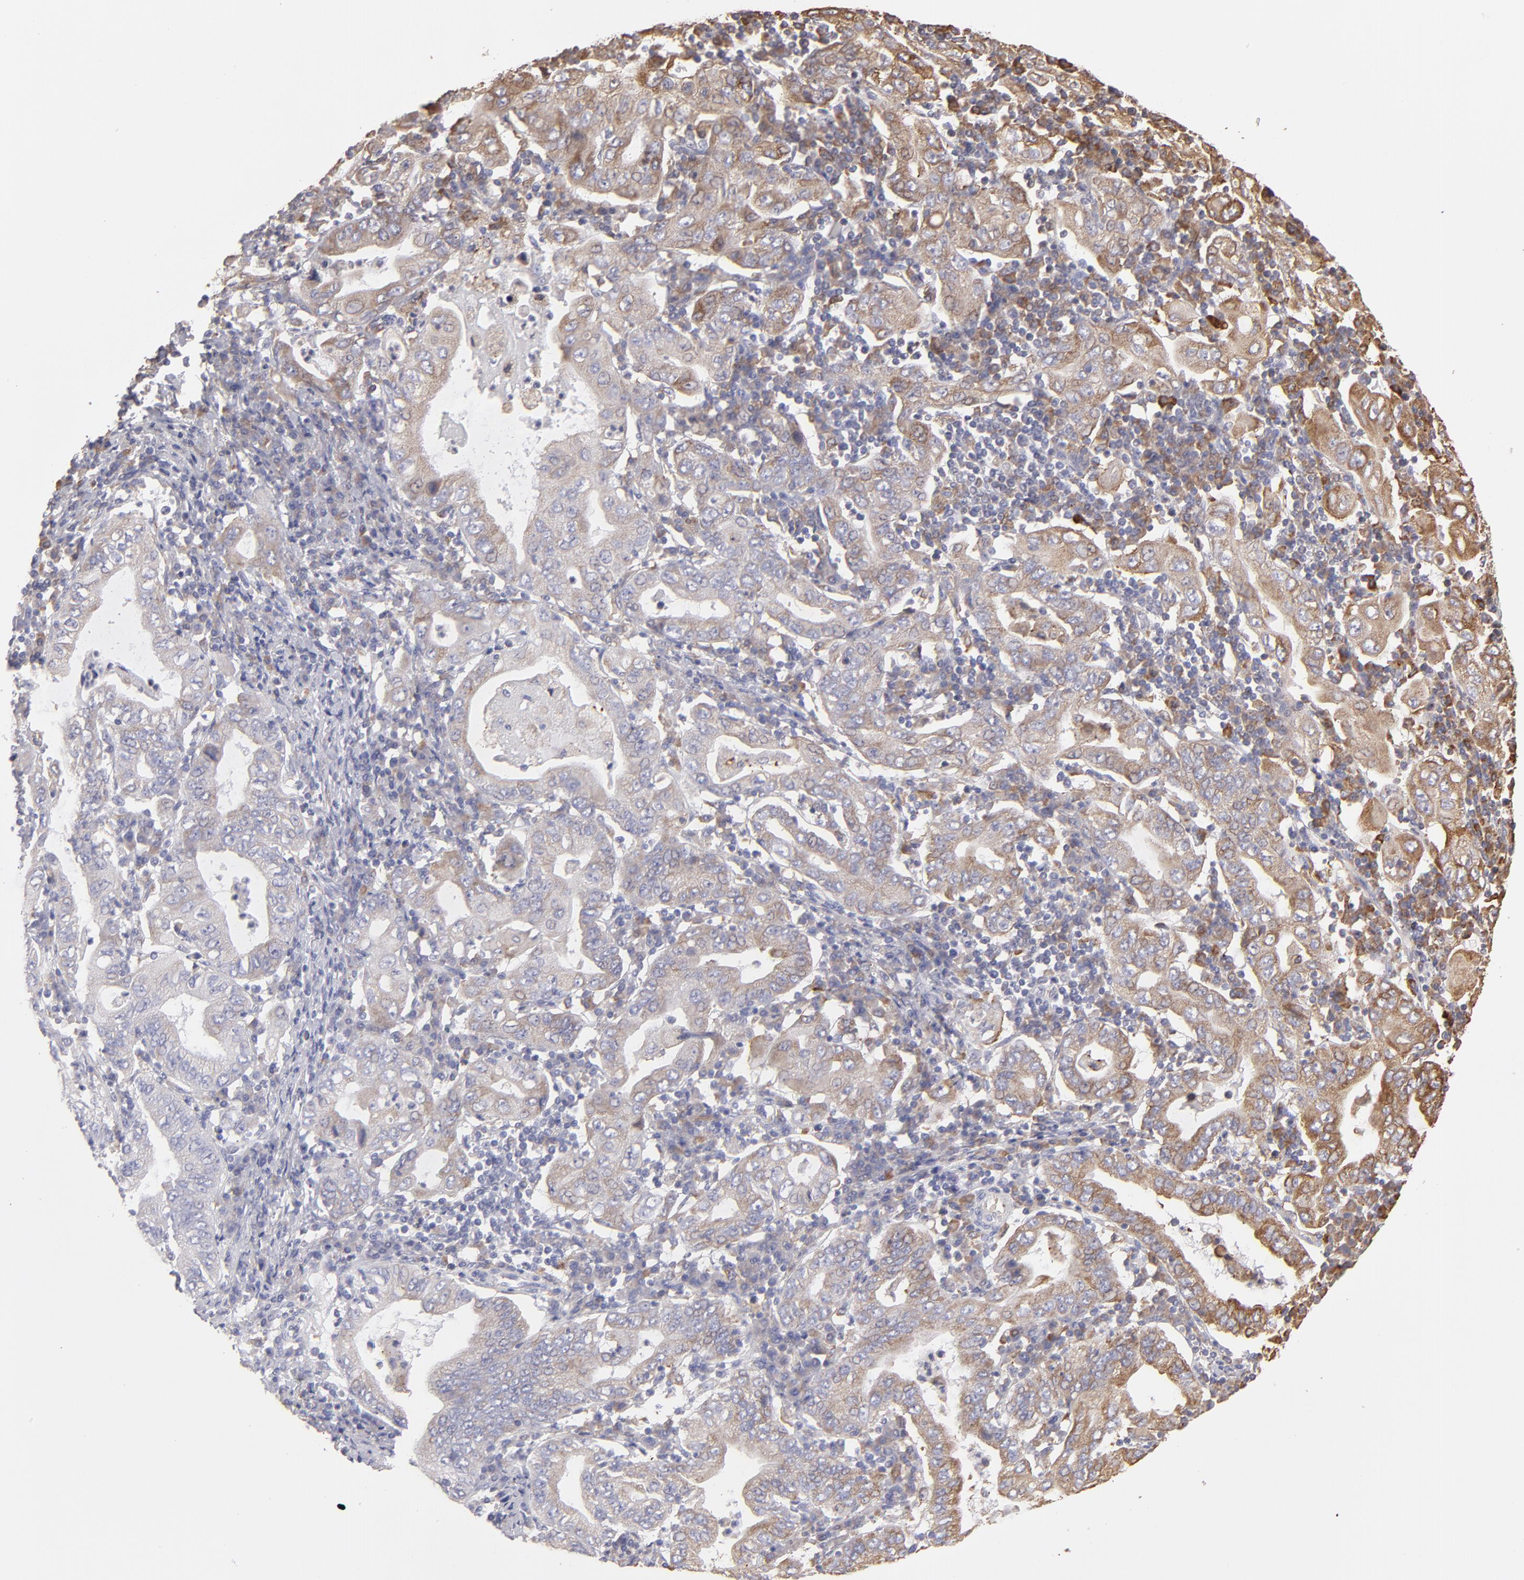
{"staining": {"intensity": "moderate", "quantity": ">75%", "location": "cytoplasmic/membranous"}, "tissue": "stomach cancer", "cell_type": "Tumor cells", "image_type": "cancer", "snomed": [{"axis": "morphology", "description": "Normal tissue, NOS"}, {"axis": "morphology", "description": "Adenocarcinoma, NOS"}, {"axis": "topography", "description": "Esophagus"}, {"axis": "topography", "description": "Stomach, upper"}, {"axis": "topography", "description": "Peripheral nerve tissue"}], "caption": "Immunohistochemistry (DAB (3,3'-diaminobenzidine)) staining of human adenocarcinoma (stomach) displays moderate cytoplasmic/membranous protein positivity in about >75% of tumor cells.", "gene": "CALR", "patient": {"sex": "male", "age": 62}}